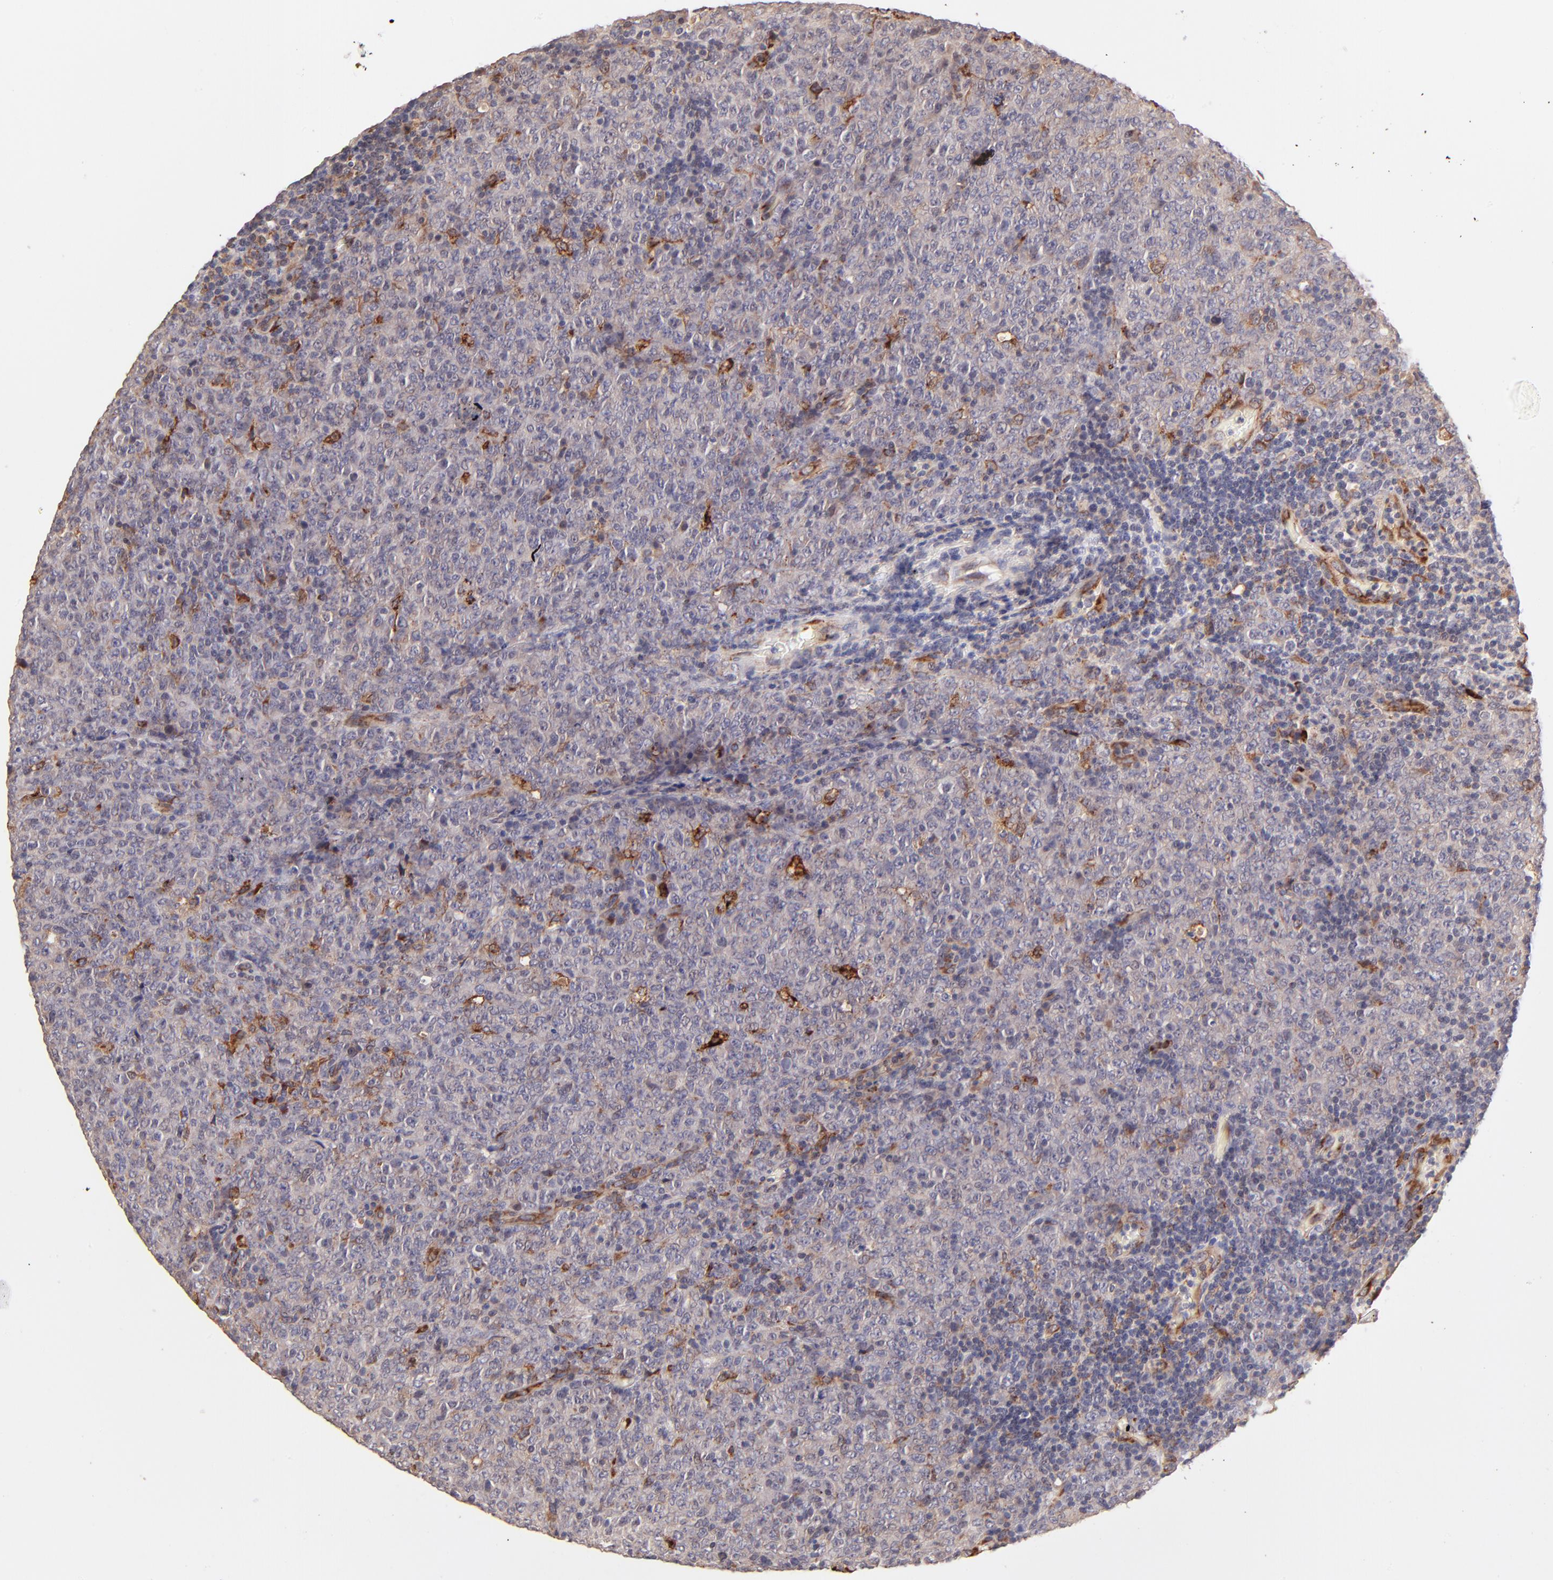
{"staining": {"intensity": "weak", "quantity": "25%-75%", "location": "cytoplasmic/membranous"}, "tissue": "lymphoma", "cell_type": "Tumor cells", "image_type": "cancer", "snomed": [{"axis": "morphology", "description": "Malignant lymphoma, non-Hodgkin's type, High grade"}, {"axis": "topography", "description": "Tonsil"}], "caption": "Immunohistochemistry (IHC) histopathology image of neoplastic tissue: human lymphoma stained using immunohistochemistry (IHC) displays low levels of weak protein expression localized specifically in the cytoplasmic/membranous of tumor cells, appearing as a cytoplasmic/membranous brown color.", "gene": "SPARC", "patient": {"sex": "female", "age": 36}}